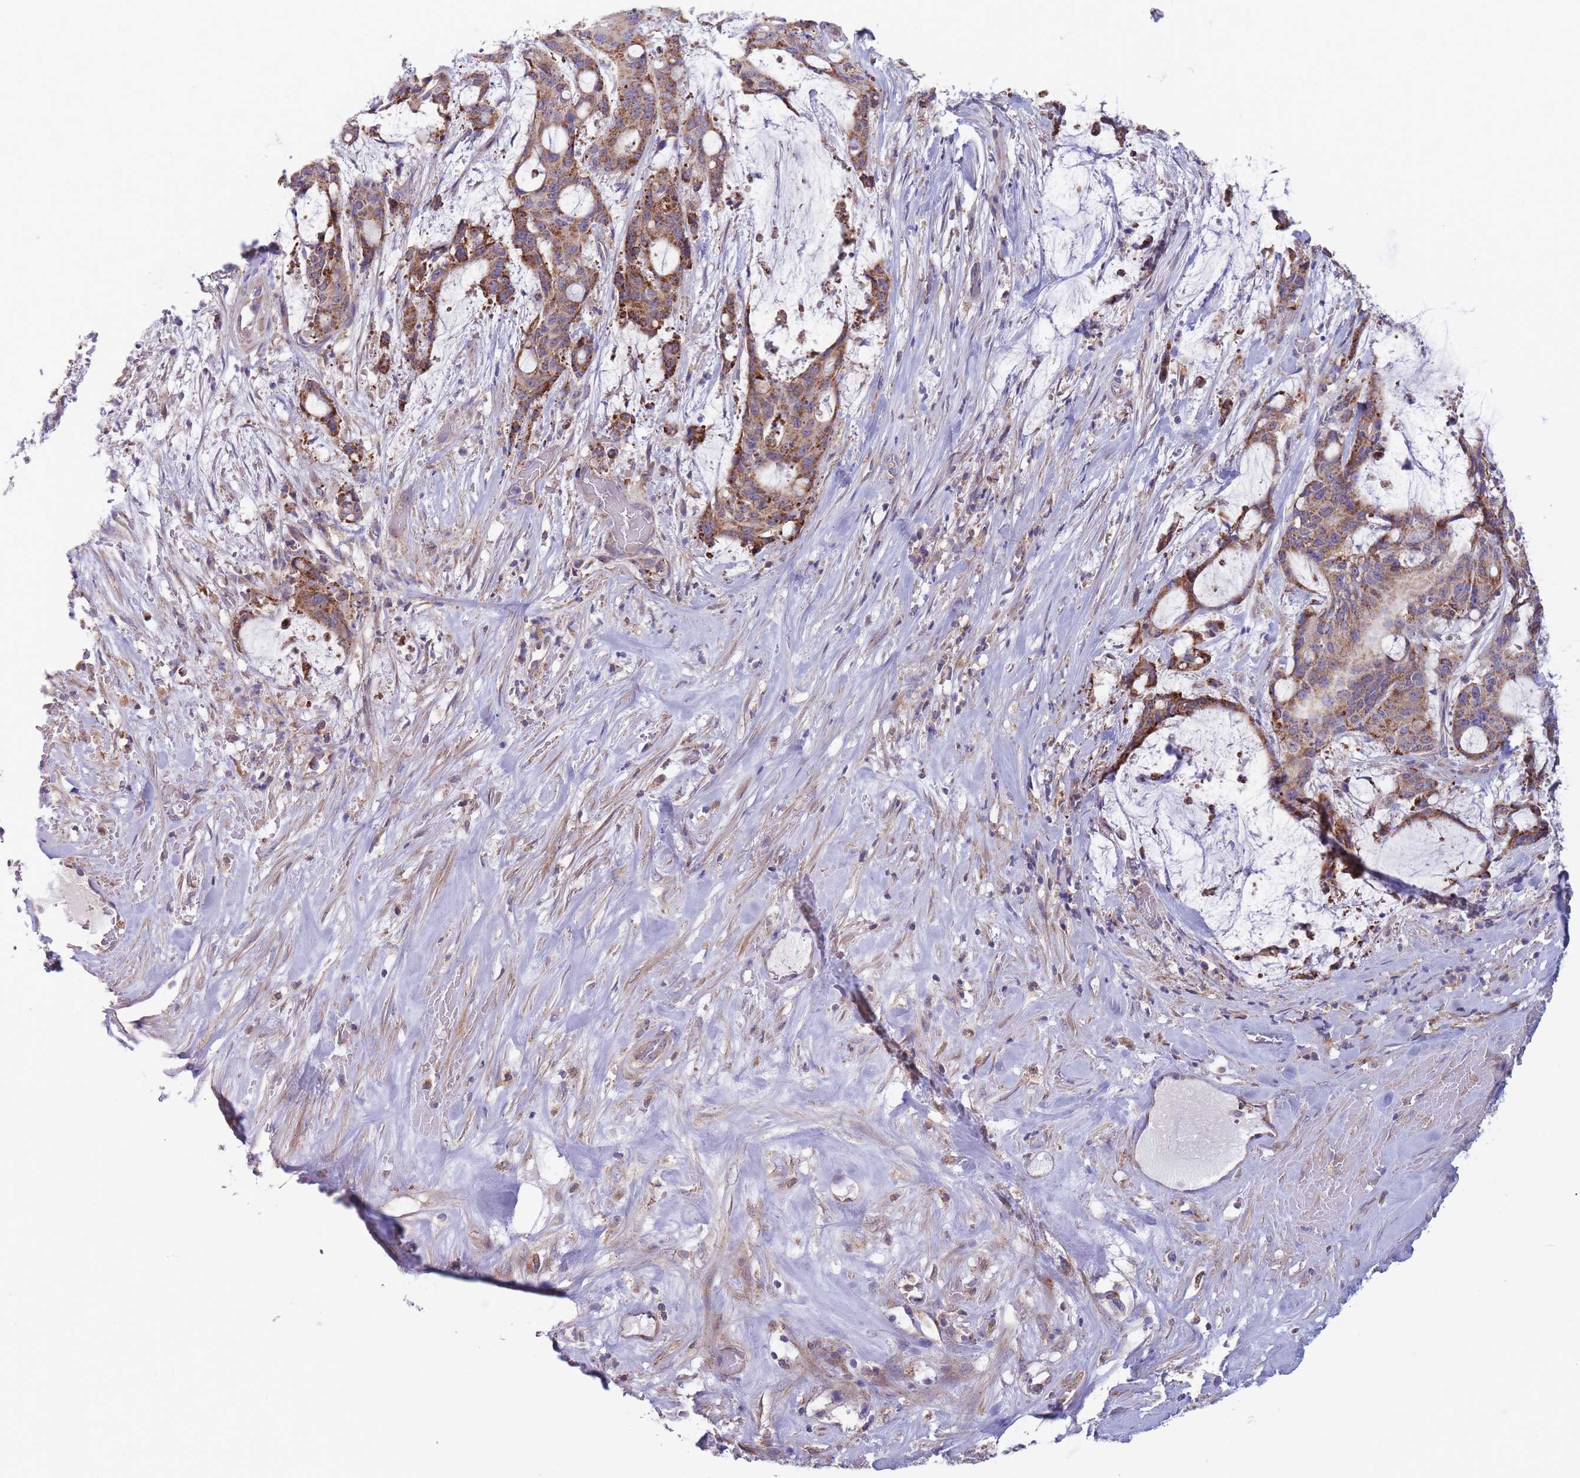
{"staining": {"intensity": "moderate", "quantity": ">75%", "location": "cytoplasmic/membranous"}, "tissue": "liver cancer", "cell_type": "Tumor cells", "image_type": "cancer", "snomed": [{"axis": "morphology", "description": "Normal tissue, NOS"}, {"axis": "morphology", "description": "Cholangiocarcinoma"}, {"axis": "topography", "description": "Liver"}, {"axis": "topography", "description": "Peripheral nerve tissue"}], "caption": "Immunohistochemistry micrograph of neoplastic tissue: liver cancer stained using immunohistochemistry (IHC) demonstrates medium levels of moderate protein expression localized specifically in the cytoplasmic/membranous of tumor cells, appearing as a cytoplasmic/membranous brown color.", "gene": "SLC25A42", "patient": {"sex": "female", "age": 73}}